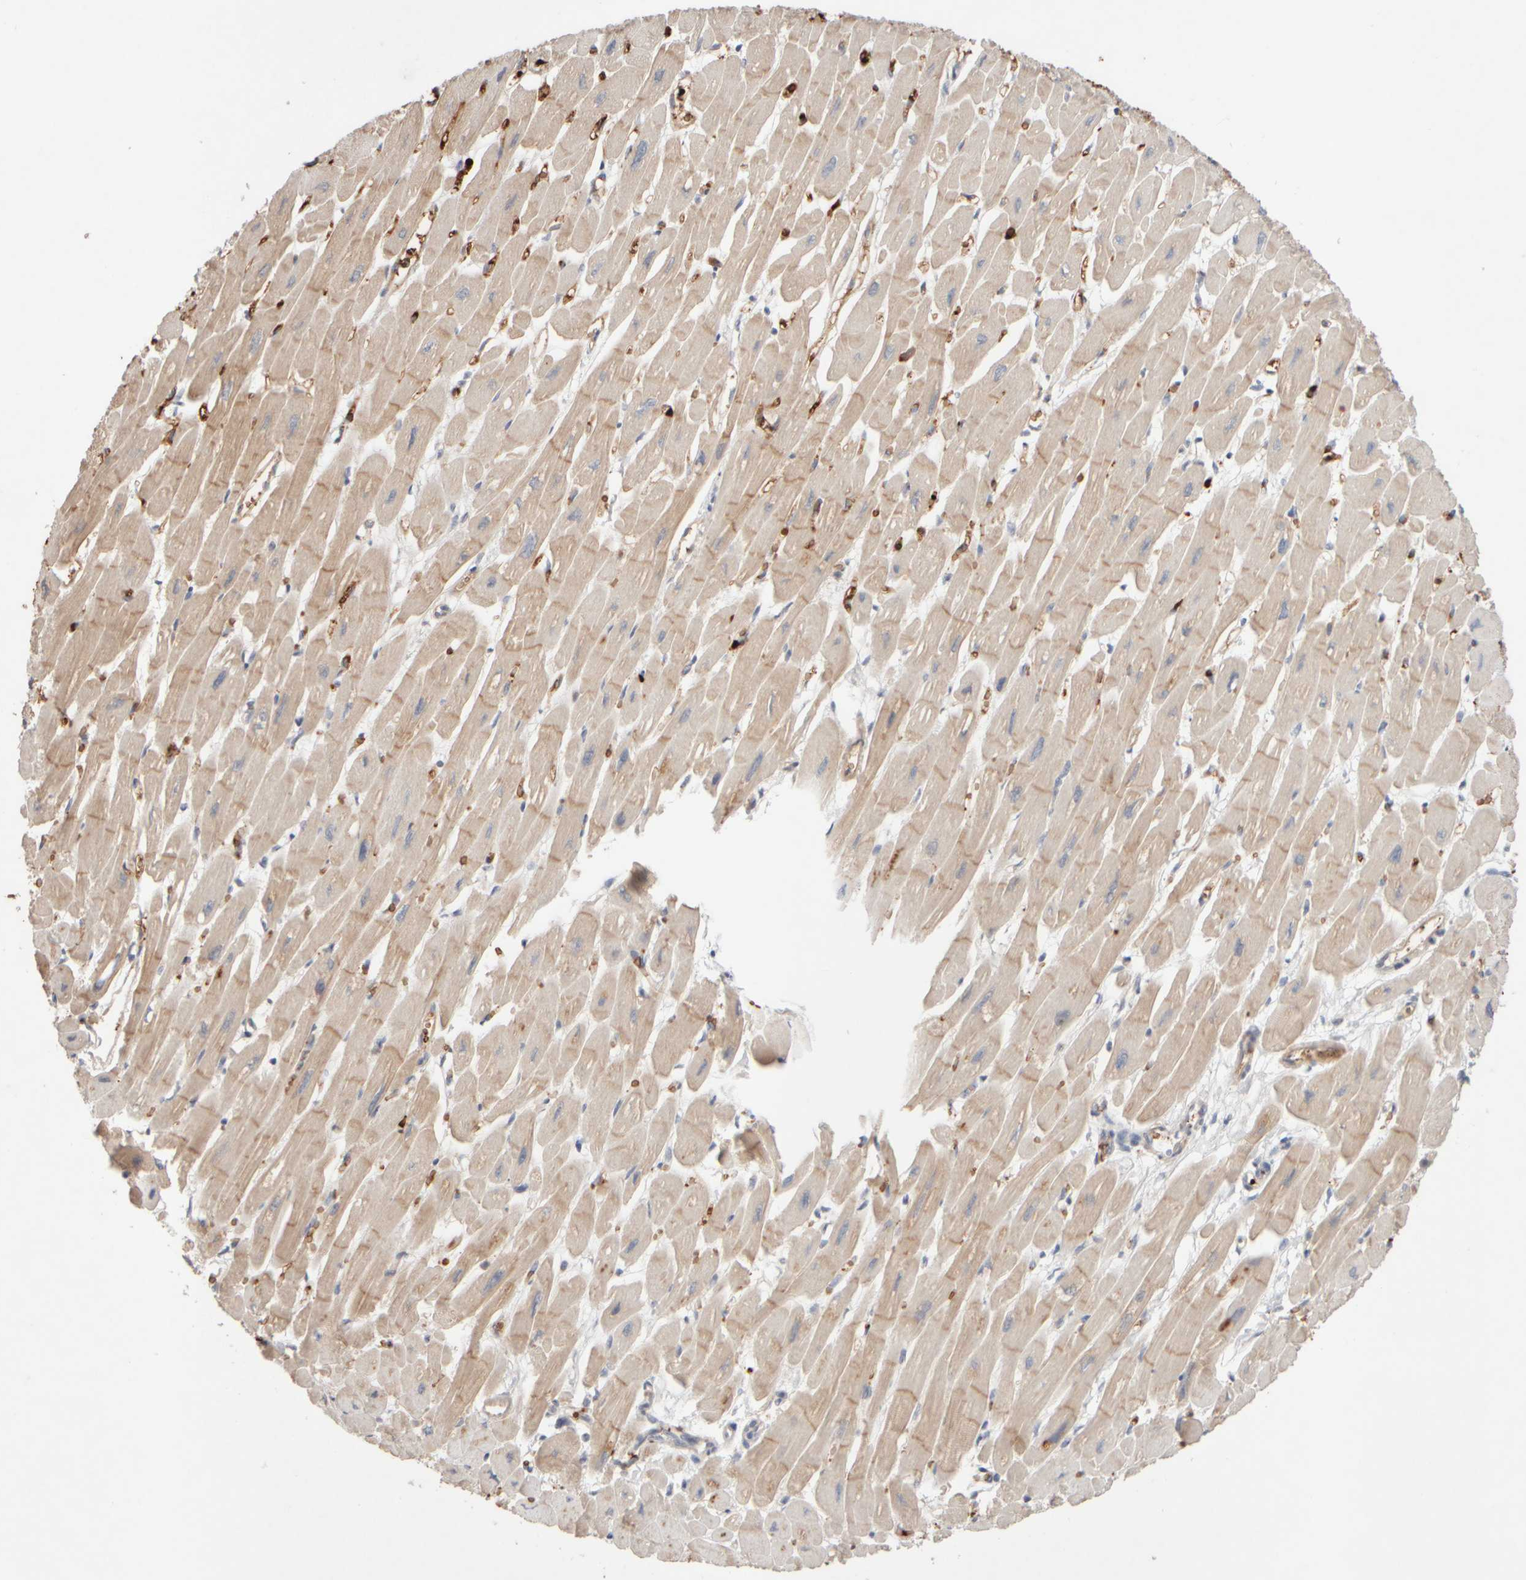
{"staining": {"intensity": "weak", "quantity": "25%-75%", "location": "cytoplasmic/membranous"}, "tissue": "heart muscle", "cell_type": "Cardiomyocytes", "image_type": "normal", "snomed": [{"axis": "morphology", "description": "Normal tissue, NOS"}, {"axis": "topography", "description": "Heart"}], "caption": "DAB immunohistochemical staining of unremarkable human heart muscle demonstrates weak cytoplasmic/membranous protein expression in about 25%-75% of cardiomyocytes.", "gene": "MST1", "patient": {"sex": "female", "age": 54}}